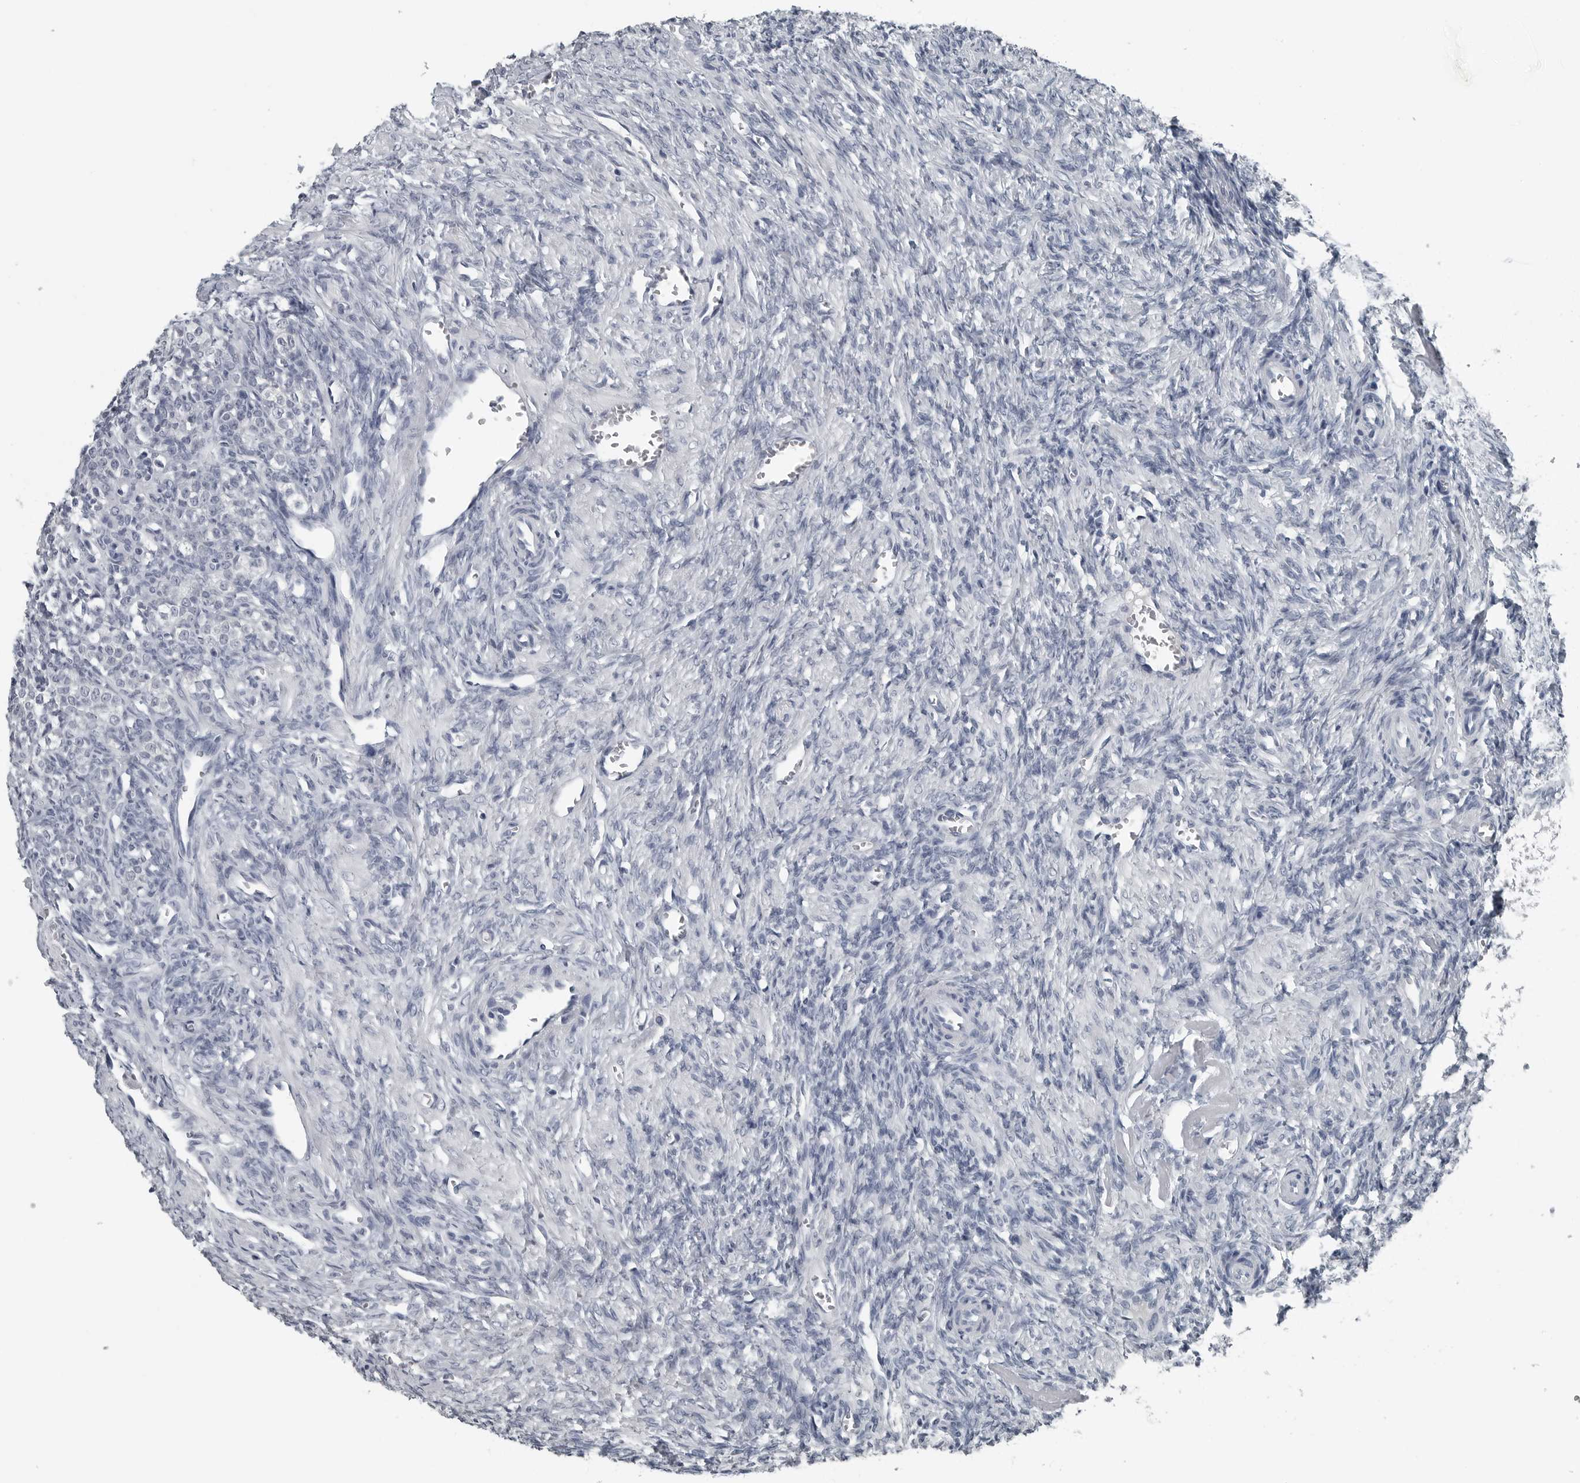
{"staining": {"intensity": "negative", "quantity": "none", "location": "none"}, "tissue": "ovary", "cell_type": "Ovarian stroma cells", "image_type": "normal", "snomed": [{"axis": "morphology", "description": "Normal tissue, NOS"}, {"axis": "topography", "description": "Ovary"}], "caption": "Ovarian stroma cells are negative for brown protein staining in normal ovary. (Stains: DAB IHC with hematoxylin counter stain, Microscopy: brightfield microscopy at high magnification).", "gene": "SPINK1", "patient": {"sex": "female", "age": 27}}